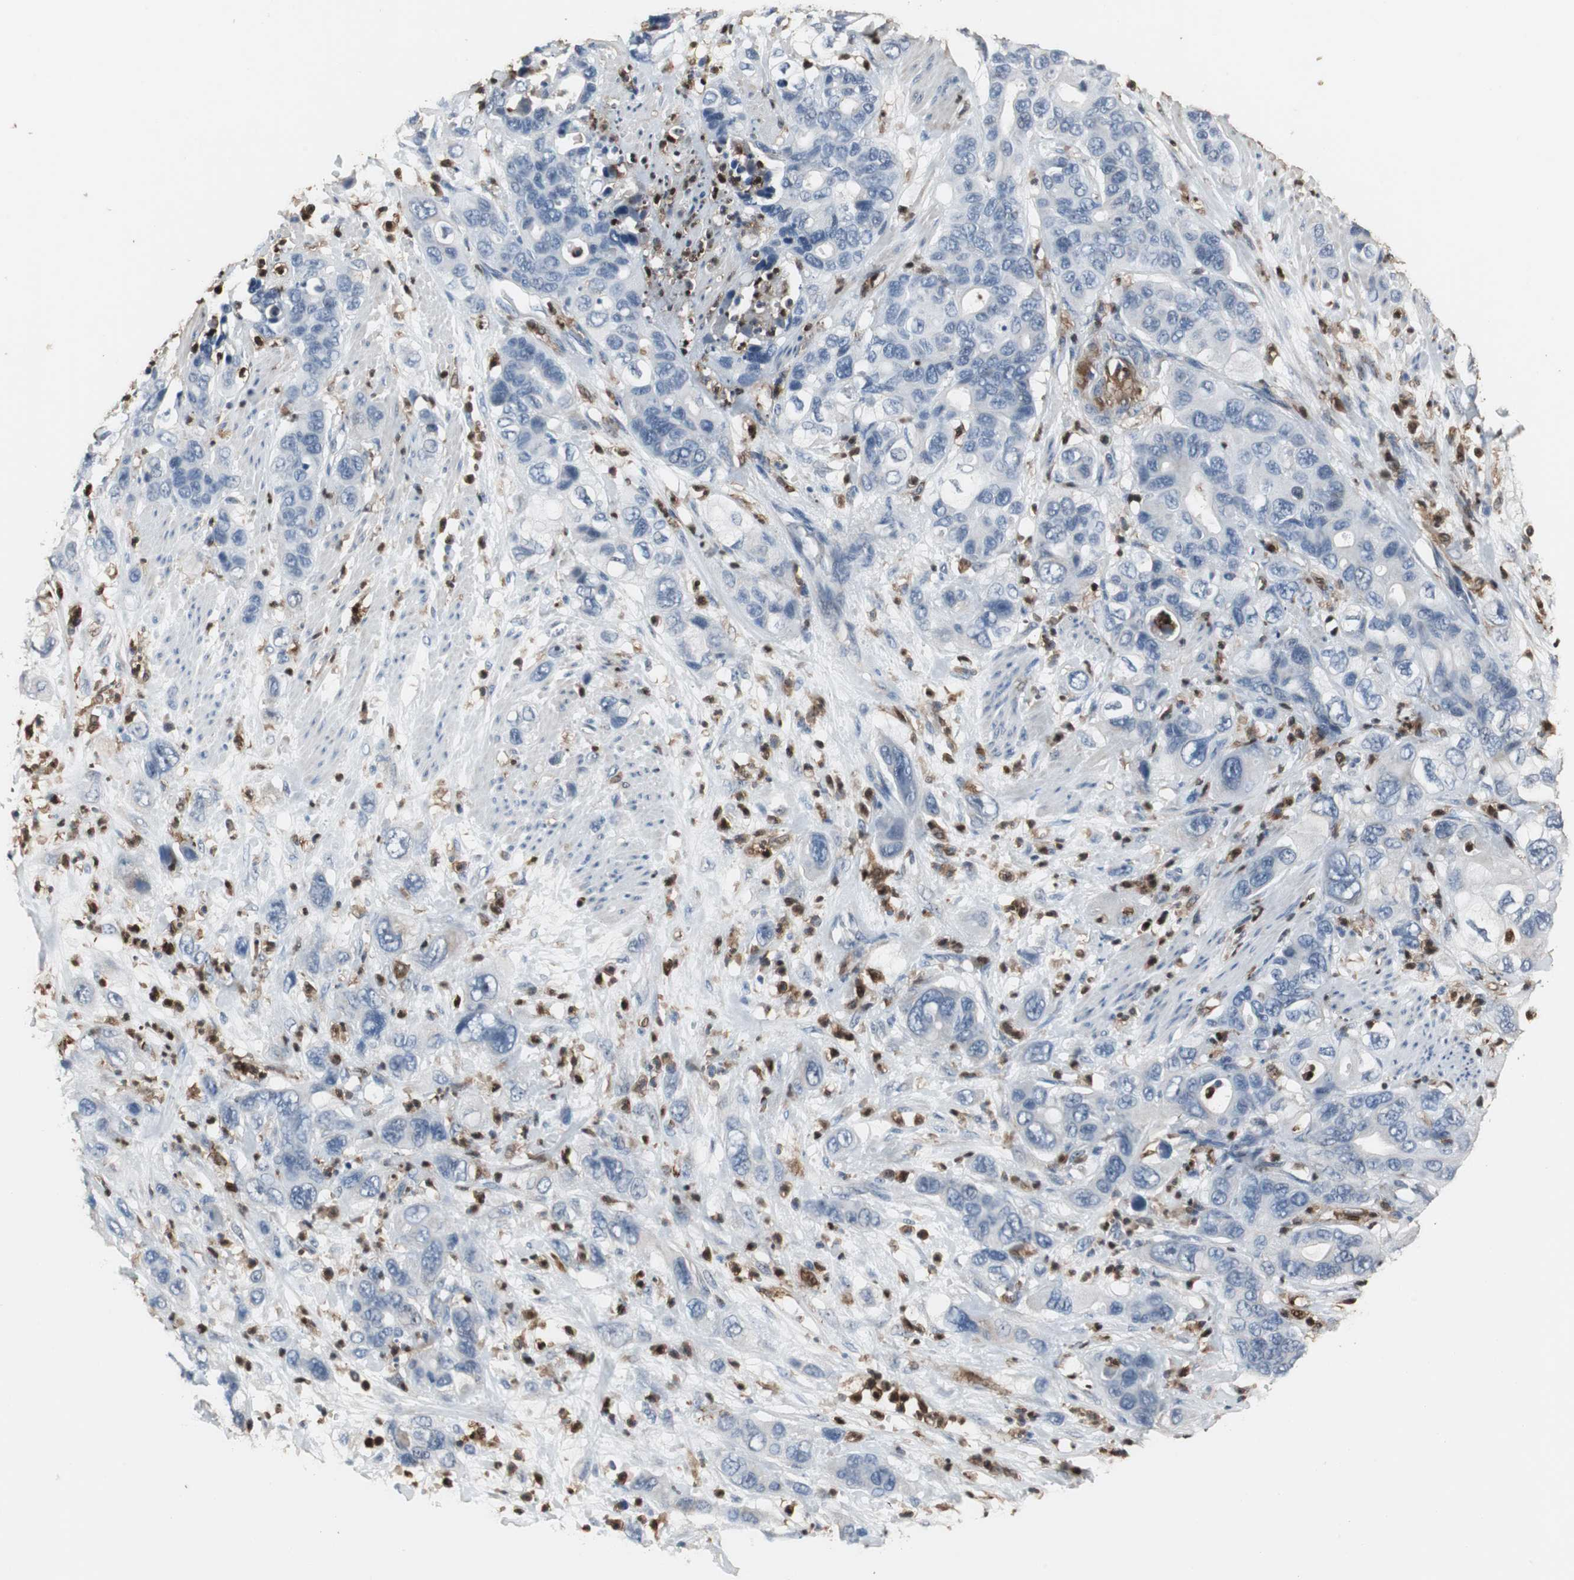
{"staining": {"intensity": "negative", "quantity": "none", "location": "none"}, "tissue": "pancreatic cancer", "cell_type": "Tumor cells", "image_type": "cancer", "snomed": [{"axis": "morphology", "description": "Adenocarcinoma, NOS"}, {"axis": "topography", "description": "Pancreas"}], "caption": "This is an immunohistochemistry (IHC) photomicrograph of adenocarcinoma (pancreatic). There is no expression in tumor cells.", "gene": "NCF2", "patient": {"sex": "female", "age": 71}}